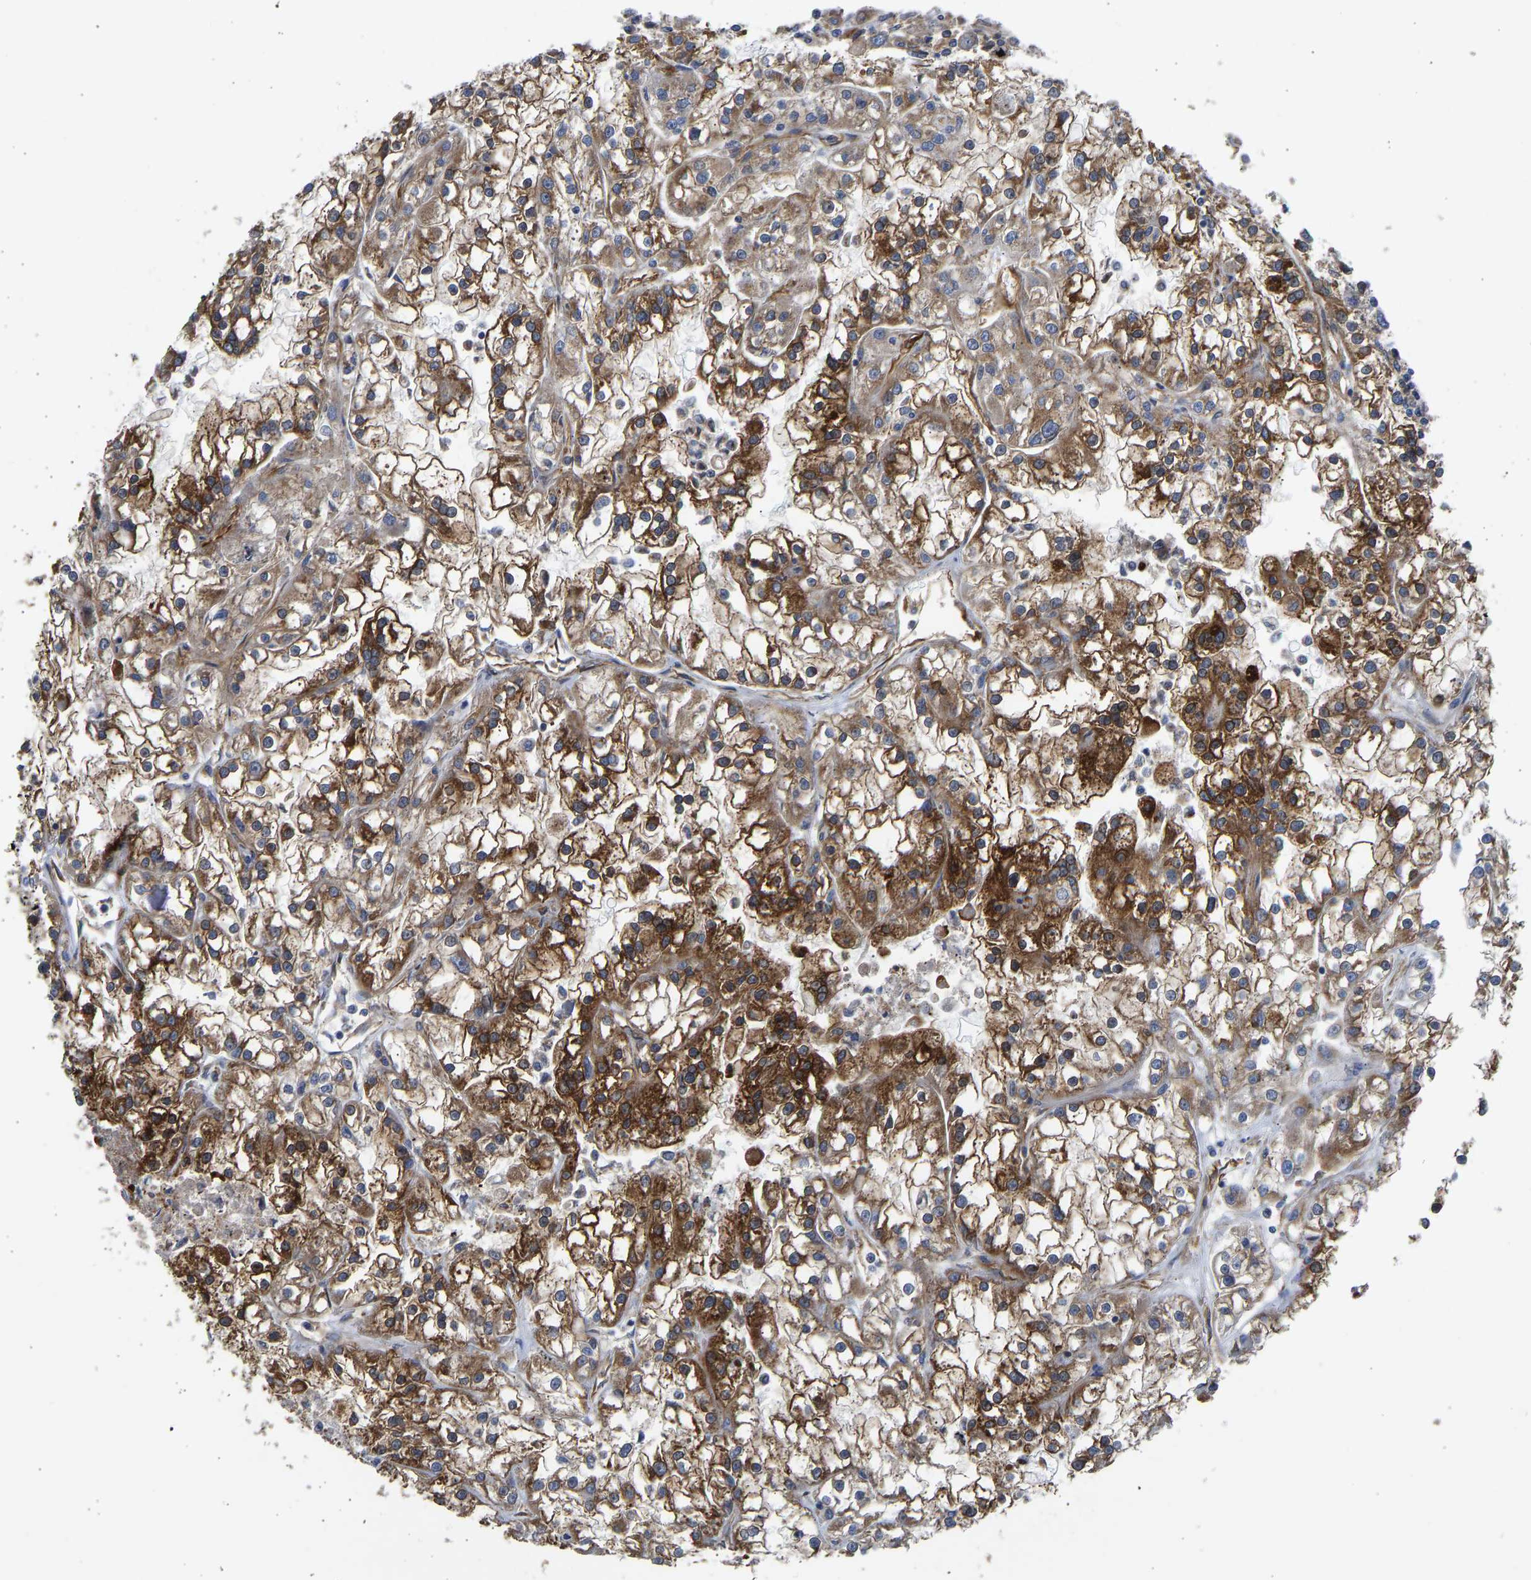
{"staining": {"intensity": "strong", "quantity": ">75%", "location": "cytoplasmic/membranous"}, "tissue": "renal cancer", "cell_type": "Tumor cells", "image_type": "cancer", "snomed": [{"axis": "morphology", "description": "Adenocarcinoma, NOS"}, {"axis": "topography", "description": "Kidney"}], "caption": "The micrograph displays immunohistochemical staining of renal cancer. There is strong cytoplasmic/membranous staining is present in approximately >75% of tumor cells.", "gene": "MYO1C", "patient": {"sex": "female", "age": 52}}